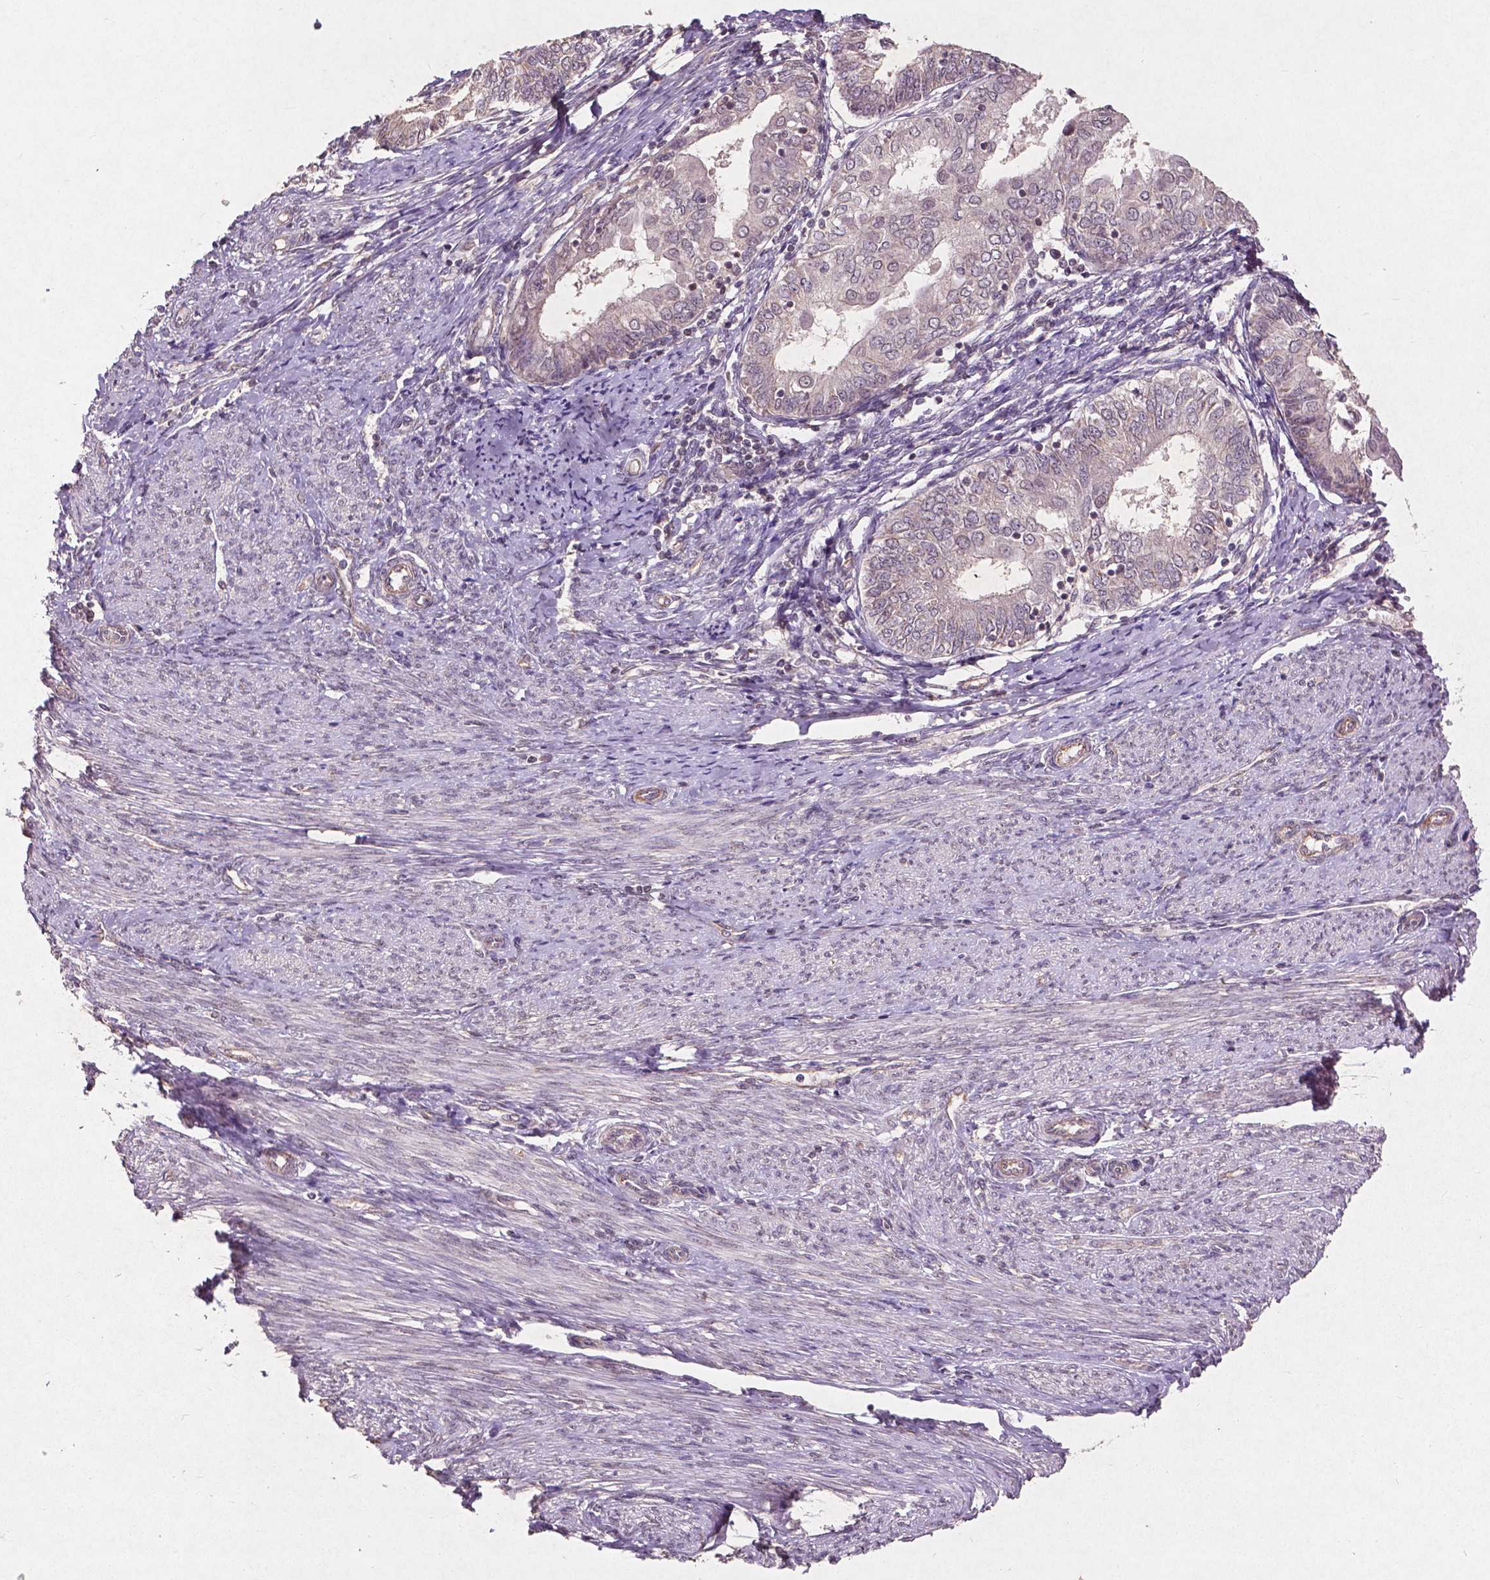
{"staining": {"intensity": "negative", "quantity": "none", "location": "none"}, "tissue": "endometrial cancer", "cell_type": "Tumor cells", "image_type": "cancer", "snomed": [{"axis": "morphology", "description": "Adenocarcinoma, NOS"}, {"axis": "topography", "description": "Endometrium"}], "caption": "Protein analysis of endometrial adenocarcinoma exhibits no significant expression in tumor cells.", "gene": "SMAD2", "patient": {"sex": "female", "age": 68}}